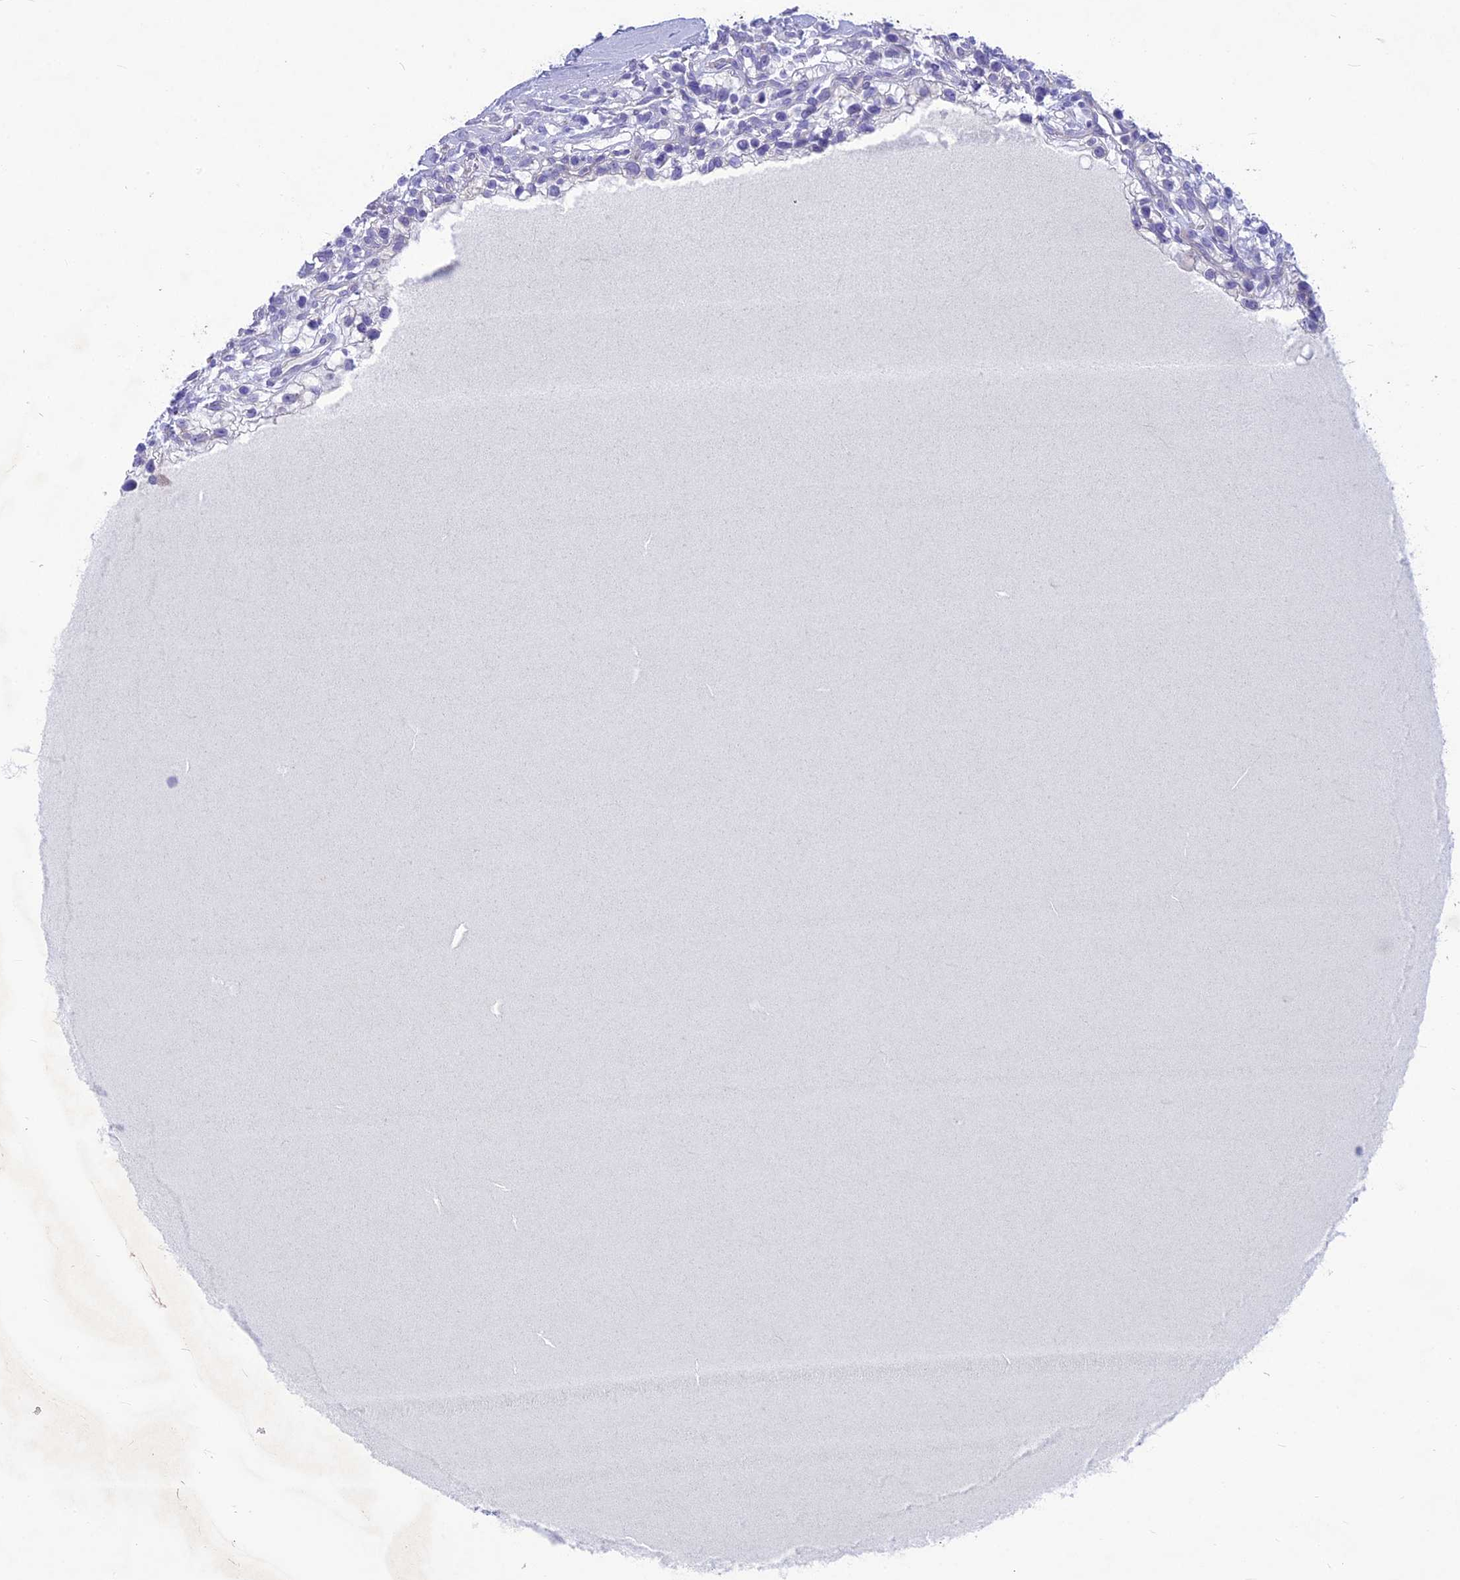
{"staining": {"intensity": "negative", "quantity": "none", "location": "none"}, "tissue": "renal cancer", "cell_type": "Tumor cells", "image_type": "cancer", "snomed": [{"axis": "morphology", "description": "Adenocarcinoma, NOS"}, {"axis": "topography", "description": "Kidney"}], "caption": "Immunohistochemistry (IHC) of renal cancer (adenocarcinoma) displays no positivity in tumor cells. (DAB (3,3'-diaminobenzidine) immunohistochemistry (IHC) visualized using brightfield microscopy, high magnification).", "gene": "SNTN", "patient": {"sex": "female", "age": 57}}